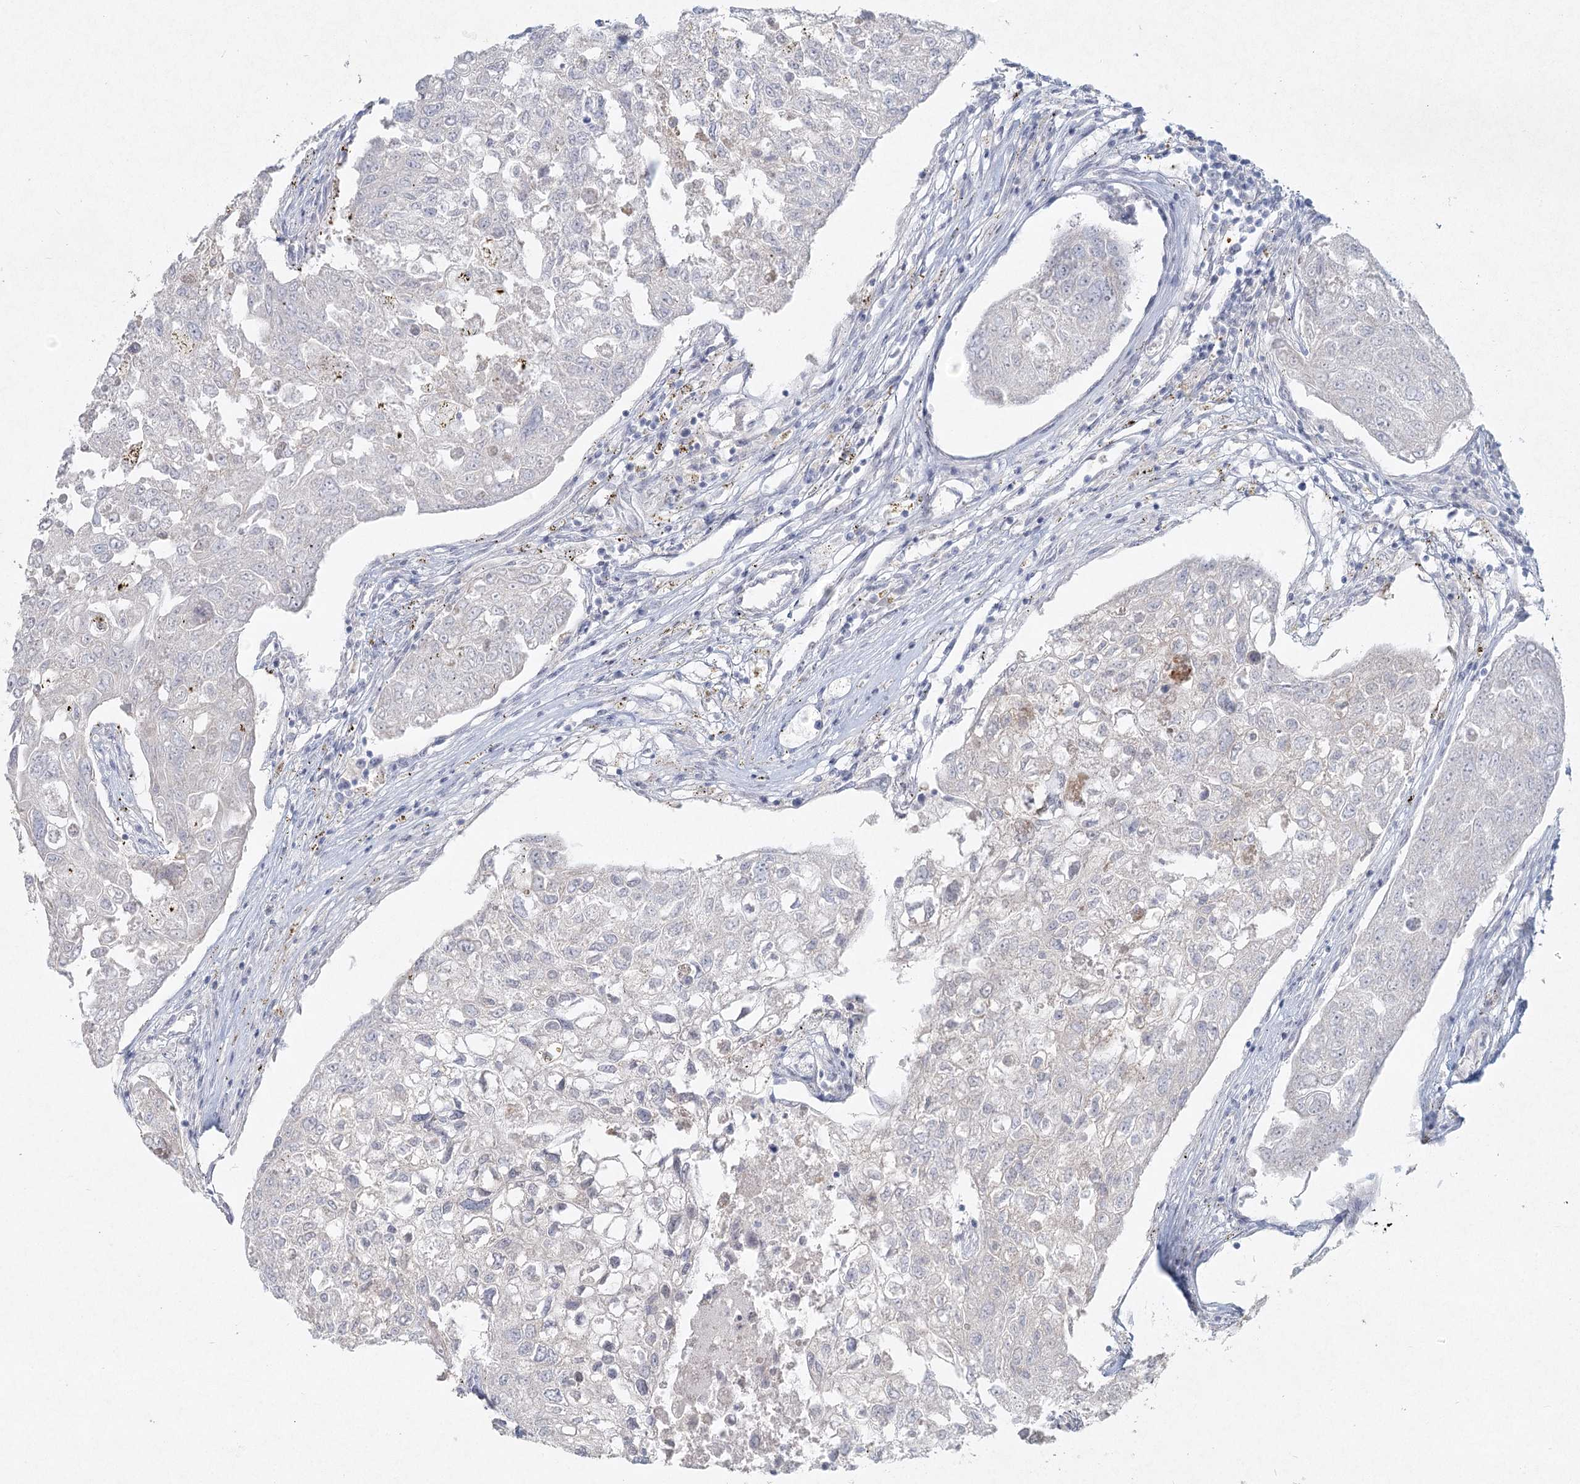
{"staining": {"intensity": "negative", "quantity": "none", "location": "none"}, "tissue": "urothelial cancer", "cell_type": "Tumor cells", "image_type": "cancer", "snomed": [{"axis": "morphology", "description": "Urothelial carcinoma, High grade"}, {"axis": "topography", "description": "Lymph node"}, {"axis": "topography", "description": "Urinary bladder"}], "caption": "Urothelial carcinoma (high-grade) was stained to show a protein in brown. There is no significant staining in tumor cells. (Stains: DAB immunohistochemistry with hematoxylin counter stain, Microscopy: brightfield microscopy at high magnification).", "gene": "LRP2BP", "patient": {"sex": "male", "age": 51}}